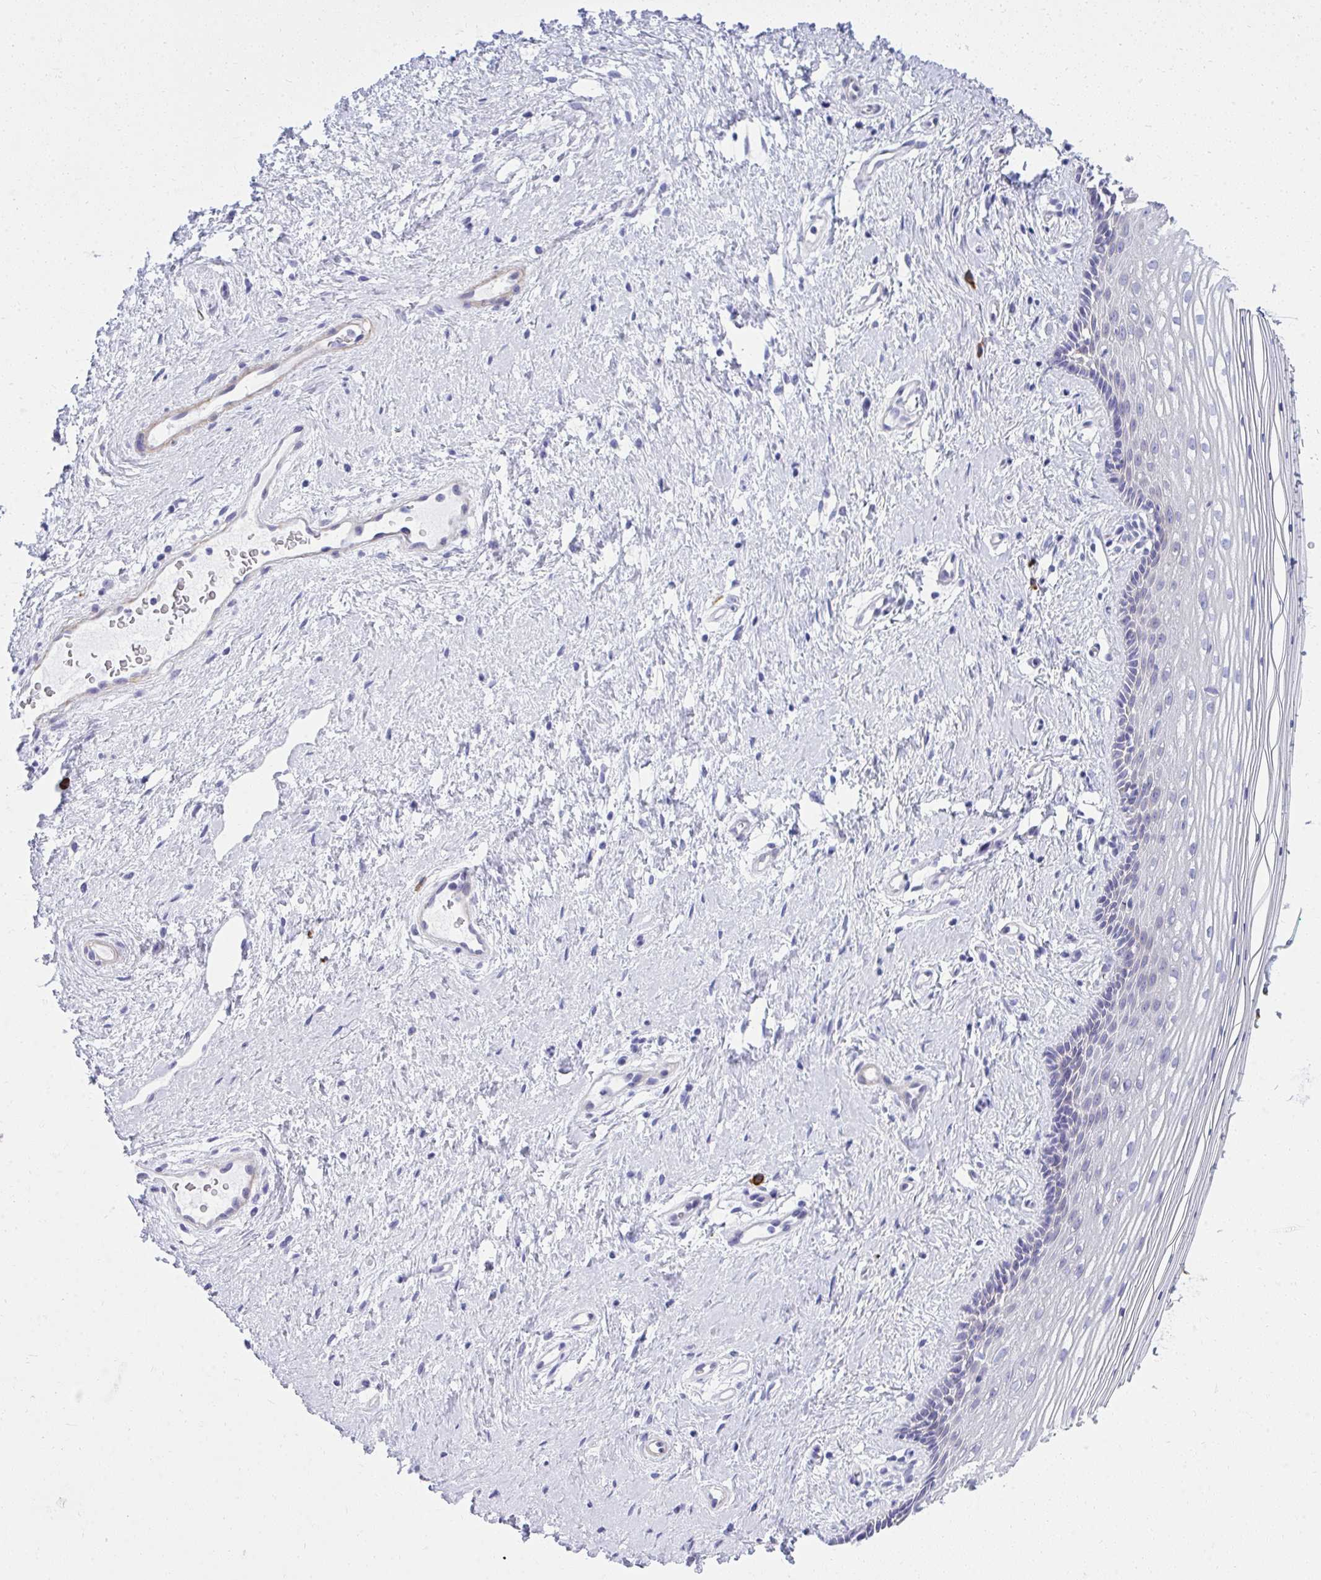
{"staining": {"intensity": "negative", "quantity": "none", "location": "none"}, "tissue": "vagina", "cell_type": "Squamous epithelial cells", "image_type": "normal", "snomed": [{"axis": "morphology", "description": "Normal tissue, NOS"}, {"axis": "topography", "description": "Vagina"}], "caption": "High magnification brightfield microscopy of benign vagina stained with DAB (3,3'-diaminobenzidine) (brown) and counterstained with hematoxylin (blue): squamous epithelial cells show no significant staining.", "gene": "PUS7L", "patient": {"sex": "female", "age": 42}}